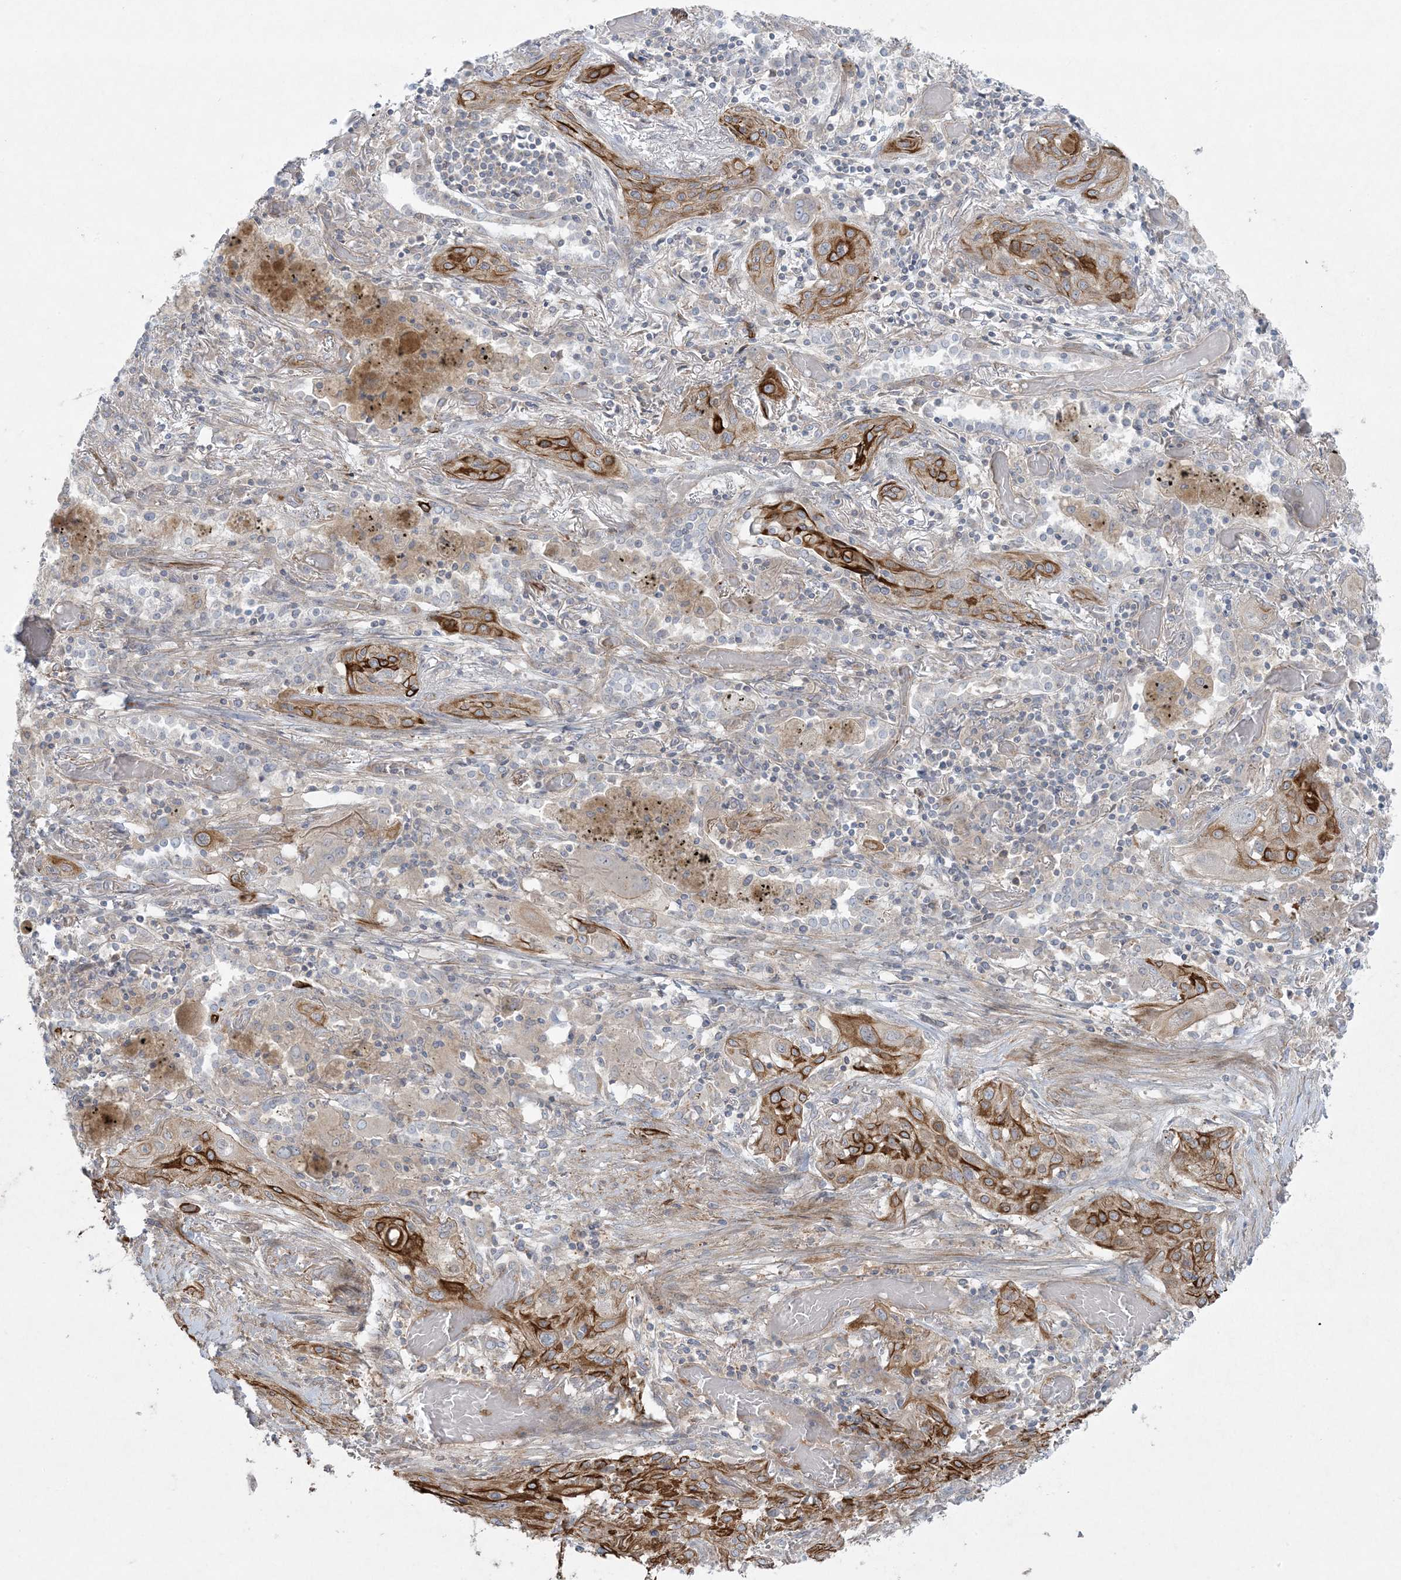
{"staining": {"intensity": "strong", "quantity": "25%-75%", "location": "cytoplasmic/membranous"}, "tissue": "lung cancer", "cell_type": "Tumor cells", "image_type": "cancer", "snomed": [{"axis": "morphology", "description": "Squamous cell carcinoma, NOS"}, {"axis": "topography", "description": "Lung"}], "caption": "Strong cytoplasmic/membranous staining for a protein is seen in about 25%-75% of tumor cells of lung cancer using immunohistochemistry (IHC).", "gene": "PIK3R4", "patient": {"sex": "female", "age": 47}}